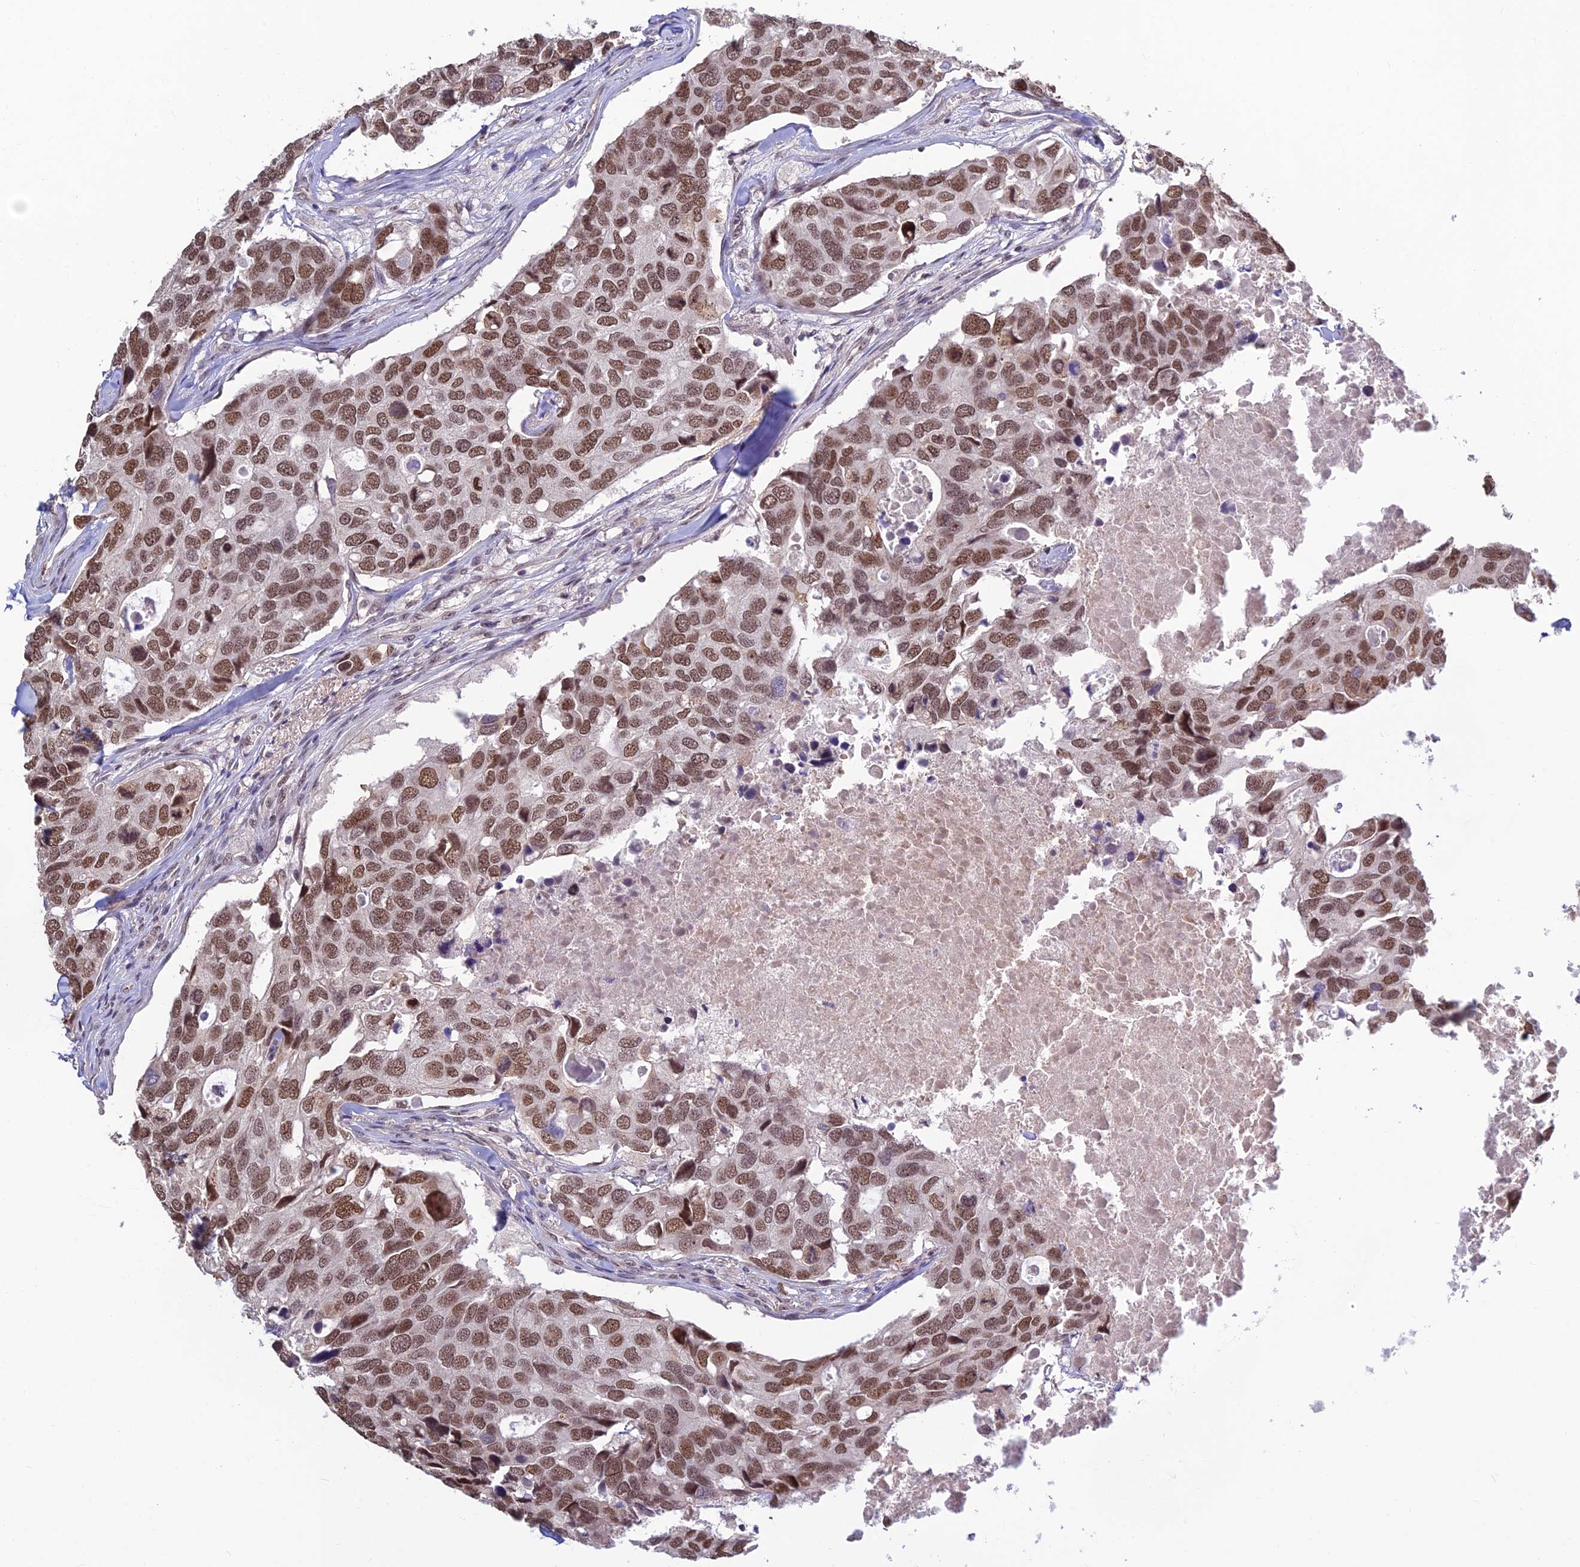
{"staining": {"intensity": "moderate", "quantity": ">75%", "location": "nuclear"}, "tissue": "breast cancer", "cell_type": "Tumor cells", "image_type": "cancer", "snomed": [{"axis": "morphology", "description": "Duct carcinoma"}, {"axis": "topography", "description": "Breast"}], "caption": "Moderate nuclear positivity is appreciated in about >75% of tumor cells in breast cancer. (IHC, brightfield microscopy, high magnification).", "gene": "POLR1G", "patient": {"sex": "female", "age": 83}}